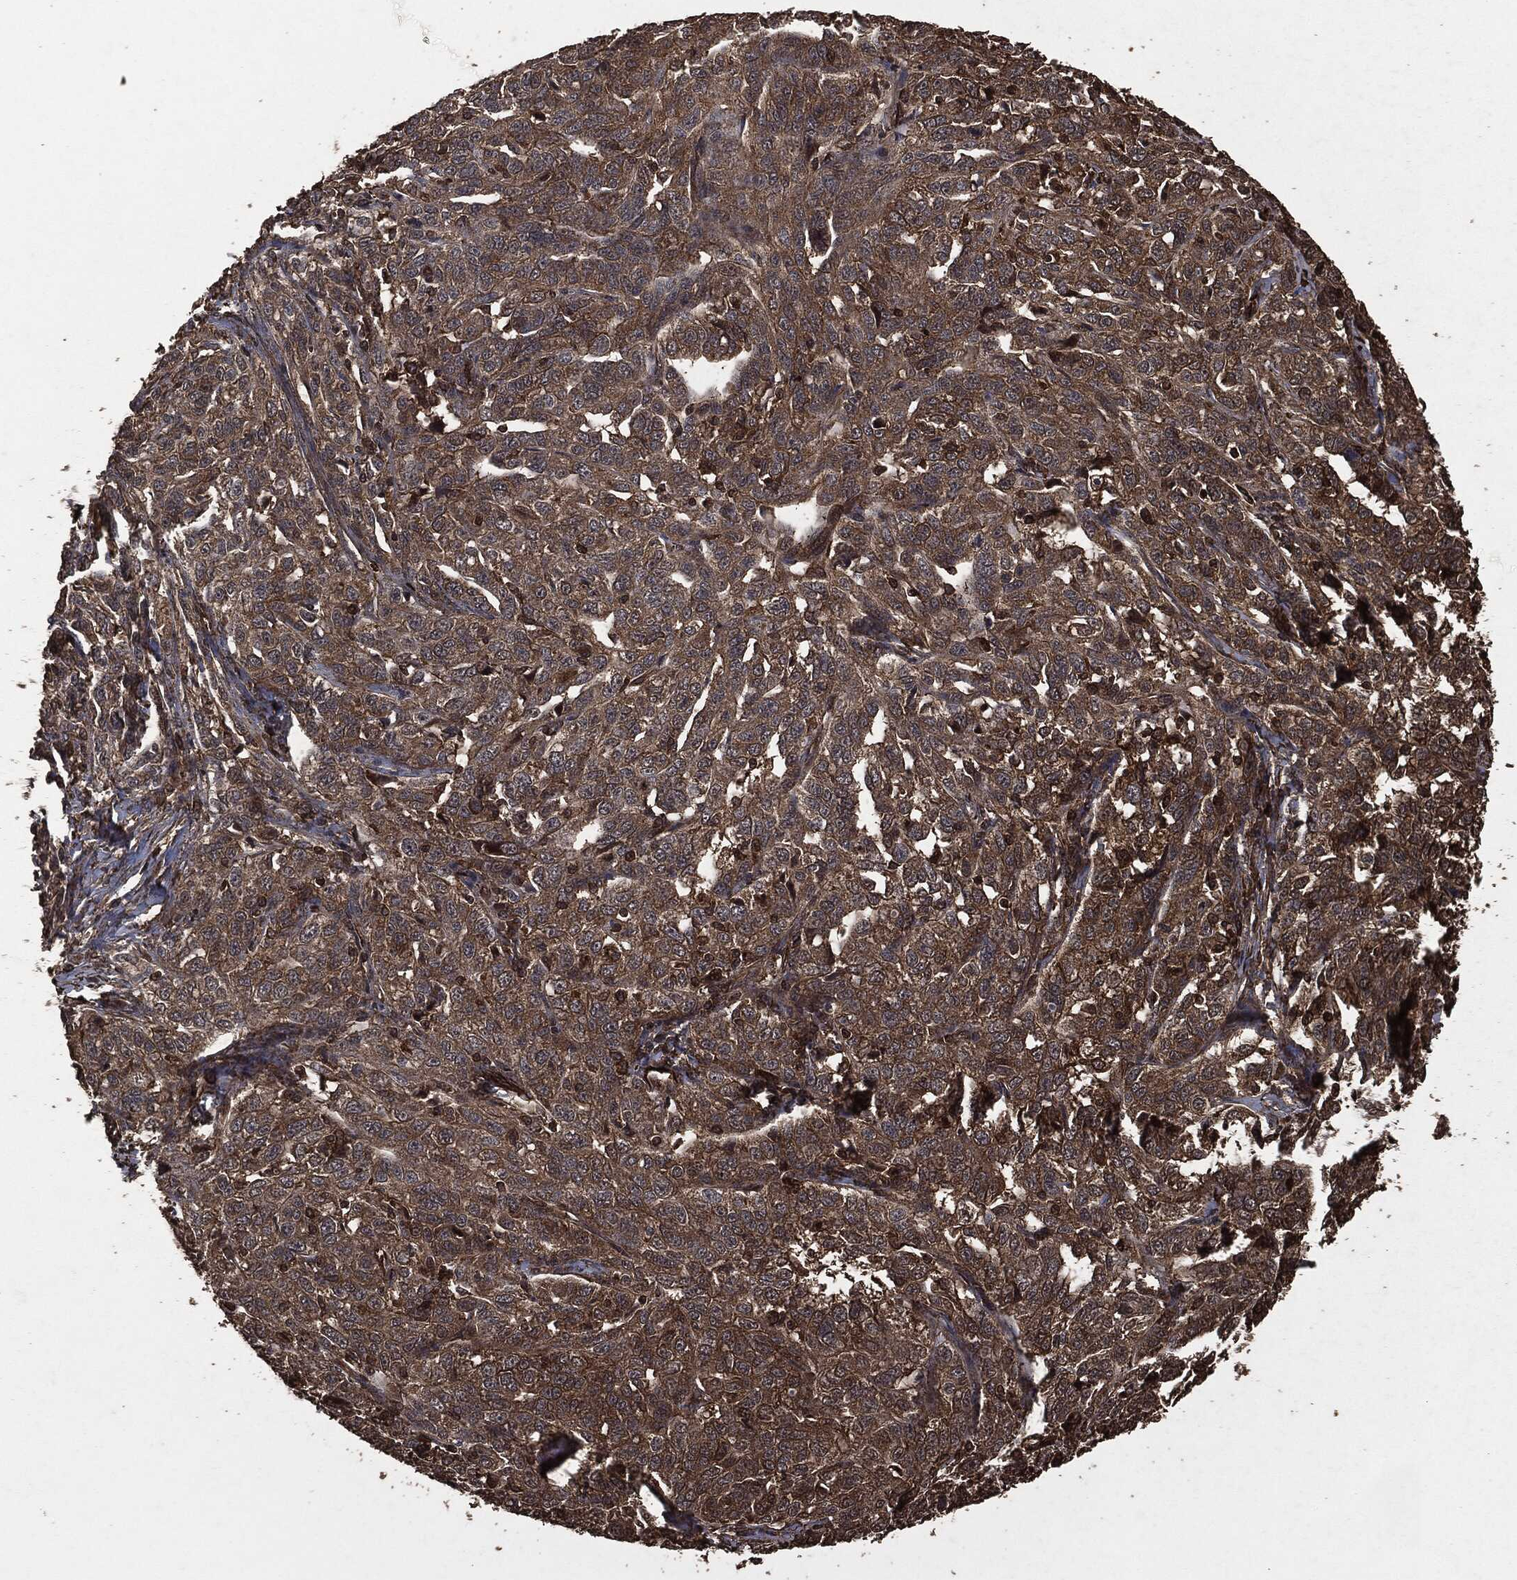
{"staining": {"intensity": "moderate", "quantity": "25%-75%", "location": "cytoplasmic/membranous"}, "tissue": "ovarian cancer", "cell_type": "Tumor cells", "image_type": "cancer", "snomed": [{"axis": "morphology", "description": "Cystadenocarcinoma, serous, NOS"}, {"axis": "topography", "description": "Ovary"}], "caption": "Immunohistochemical staining of ovarian cancer (serous cystadenocarcinoma) demonstrates medium levels of moderate cytoplasmic/membranous protein expression in about 25%-75% of tumor cells.", "gene": "HRAS", "patient": {"sex": "female", "age": 71}}